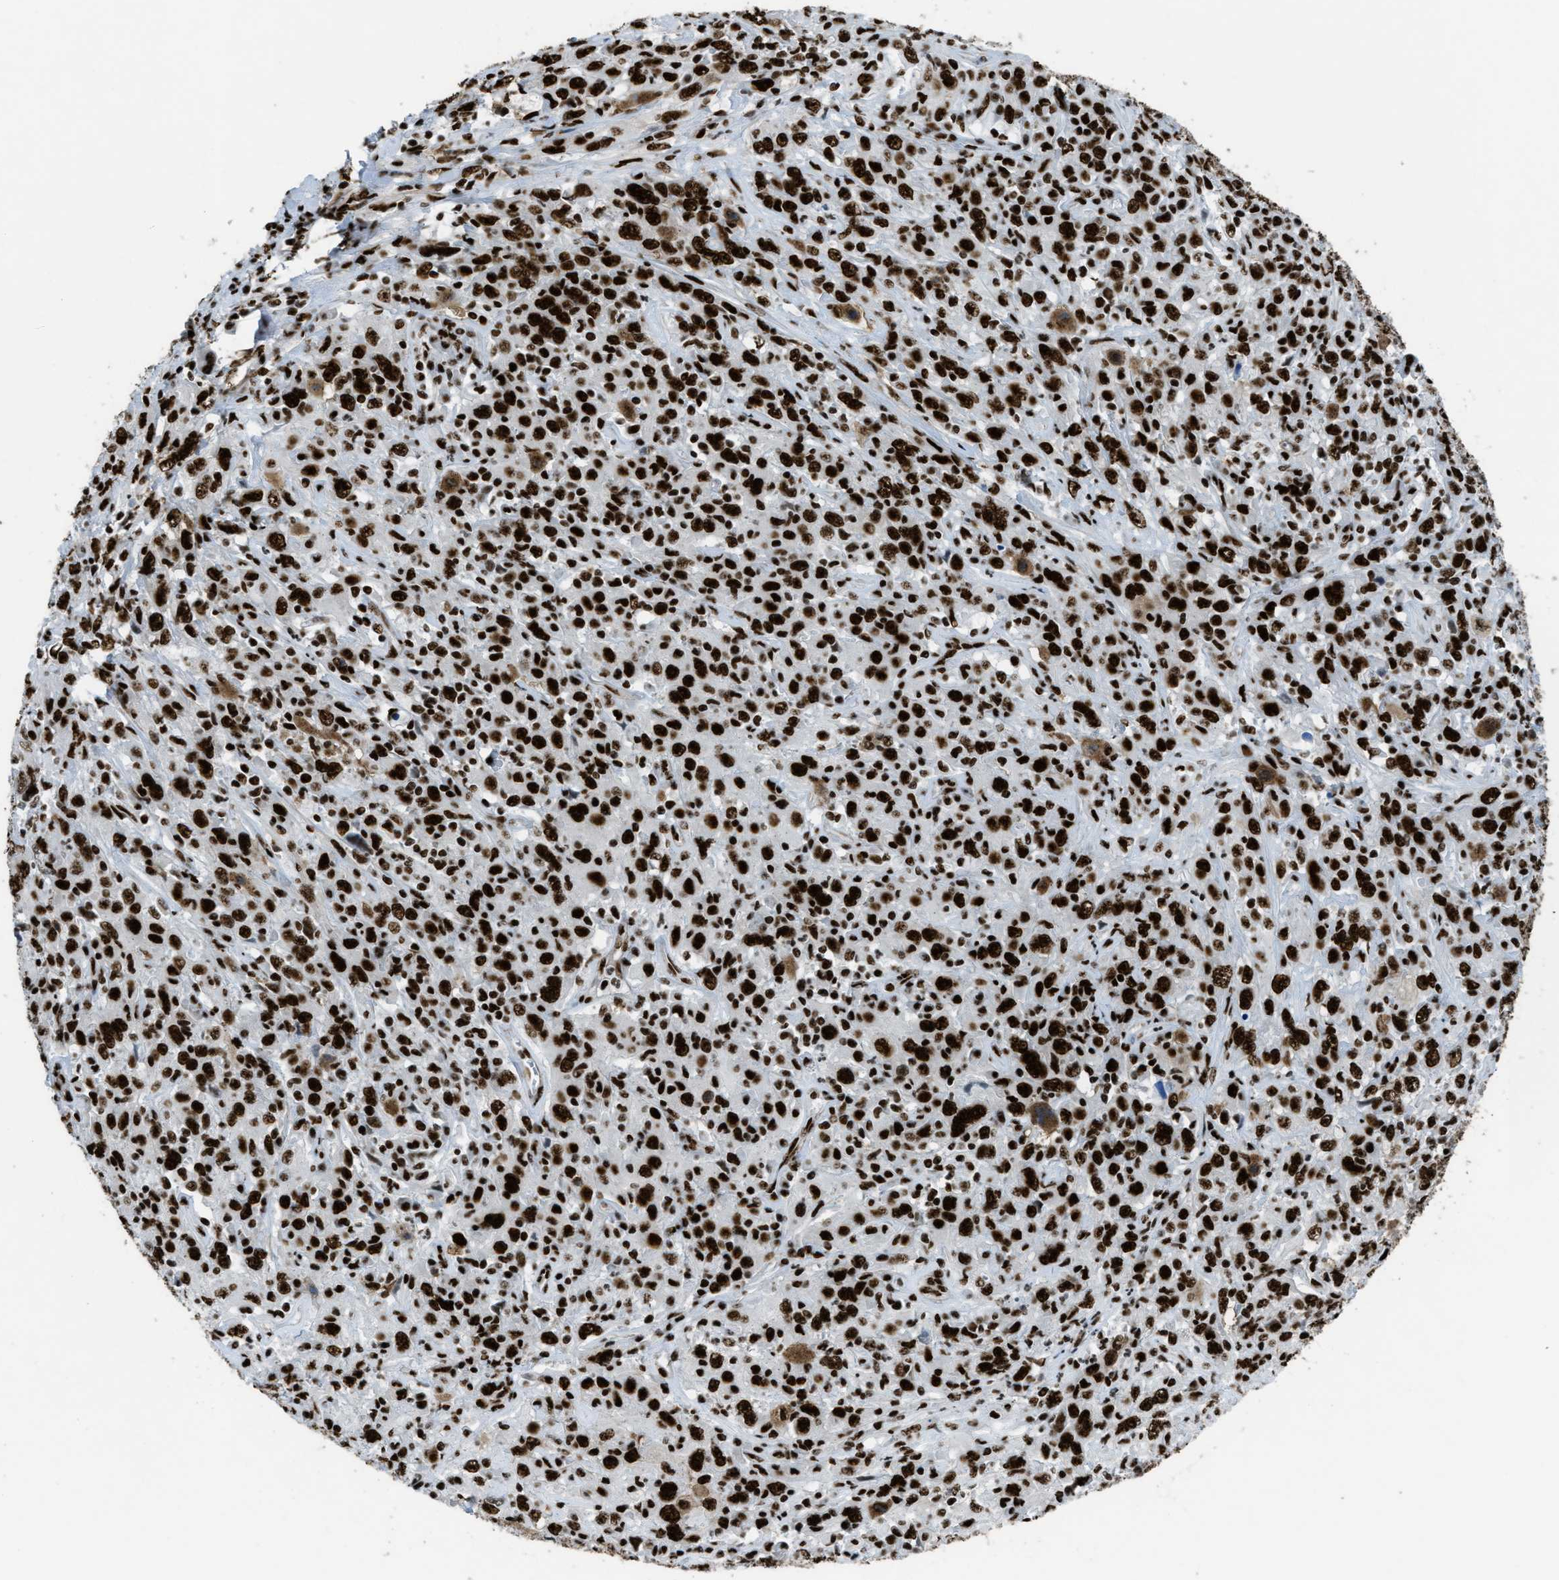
{"staining": {"intensity": "strong", "quantity": ">75%", "location": "nuclear"}, "tissue": "cervical cancer", "cell_type": "Tumor cells", "image_type": "cancer", "snomed": [{"axis": "morphology", "description": "Squamous cell carcinoma, NOS"}, {"axis": "topography", "description": "Cervix"}], "caption": "Immunohistochemical staining of human cervical cancer (squamous cell carcinoma) displays high levels of strong nuclear protein staining in approximately >75% of tumor cells.", "gene": "ZNF207", "patient": {"sex": "female", "age": 46}}